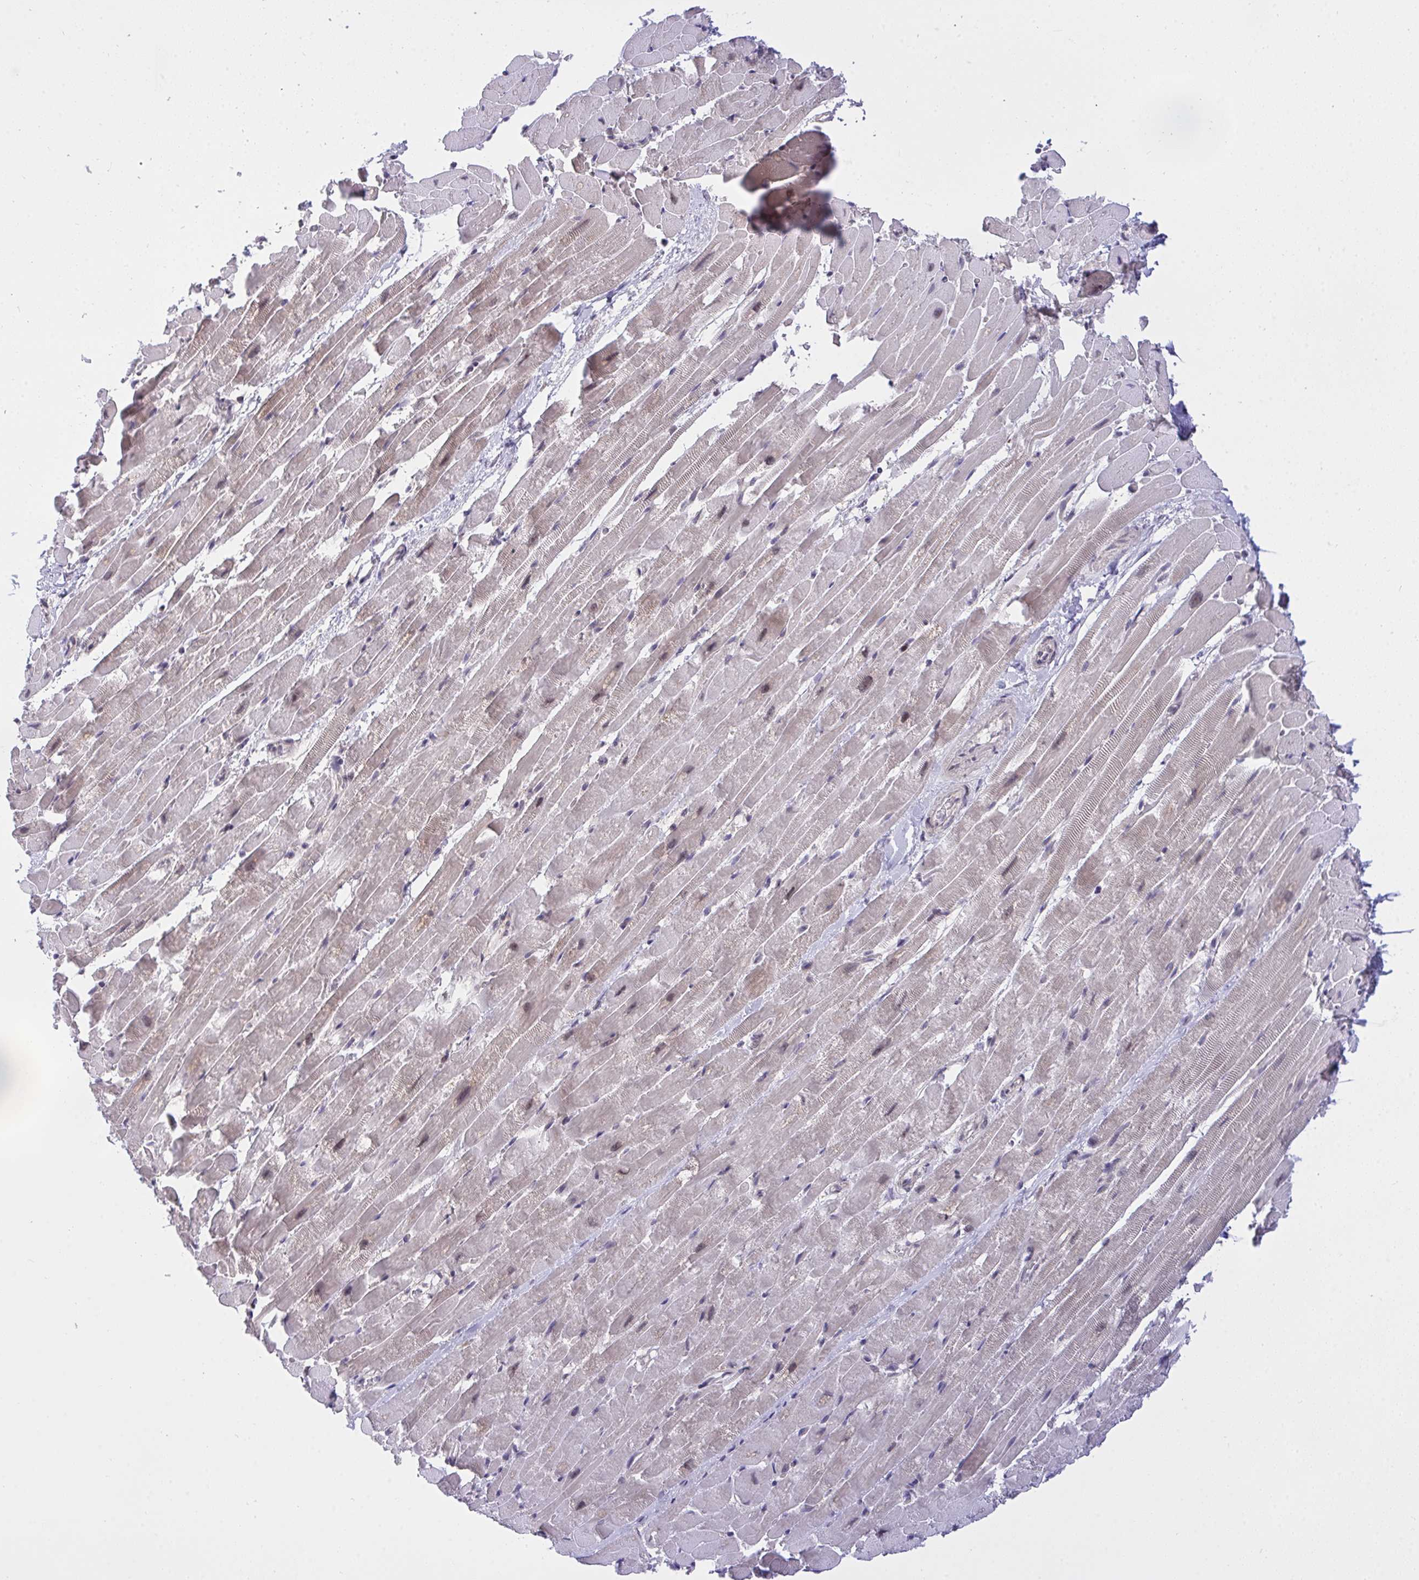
{"staining": {"intensity": "weak", "quantity": "<25%", "location": "cytoplasmic/membranous,nuclear"}, "tissue": "heart muscle", "cell_type": "Cardiomyocytes", "image_type": "normal", "snomed": [{"axis": "morphology", "description": "Normal tissue, NOS"}, {"axis": "topography", "description": "Heart"}], "caption": "An immunohistochemistry image of unremarkable heart muscle is shown. There is no staining in cardiomyocytes of heart muscle.", "gene": "RFC4", "patient": {"sex": "male", "age": 37}}